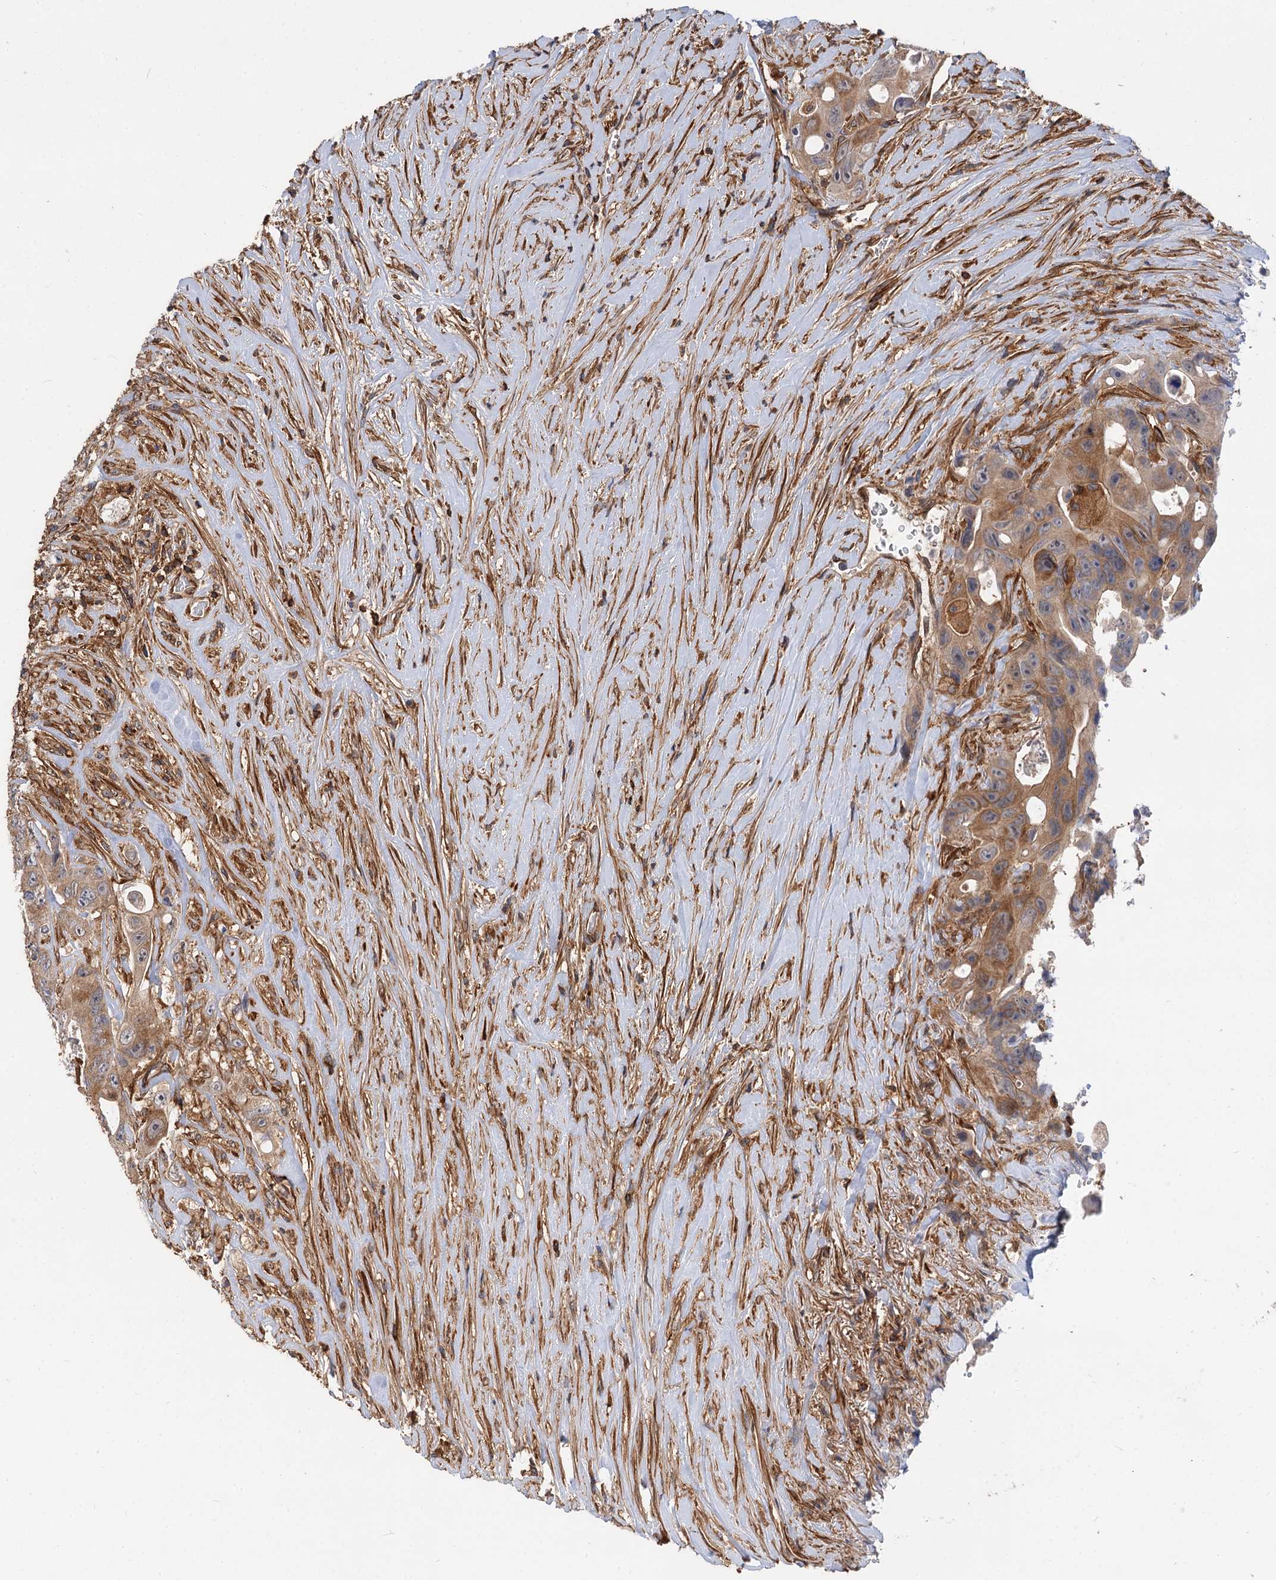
{"staining": {"intensity": "moderate", "quantity": "25%-75%", "location": "cytoplasmic/membranous"}, "tissue": "colorectal cancer", "cell_type": "Tumor cells", "image_type": "cancer", "snomed": [{"axis": "morphology", "description": "Adenocarcinoma, NOS"}, {"axis": "topography", "description": "Colon"}], "caption": "A brown stain shows moderate cytoplasmic/membranous staining of a protein in human adenocarcinoma (colorectal) tumor cells.", "gene": "PACS1", "patient": {"sex": "female", "age": 46}}